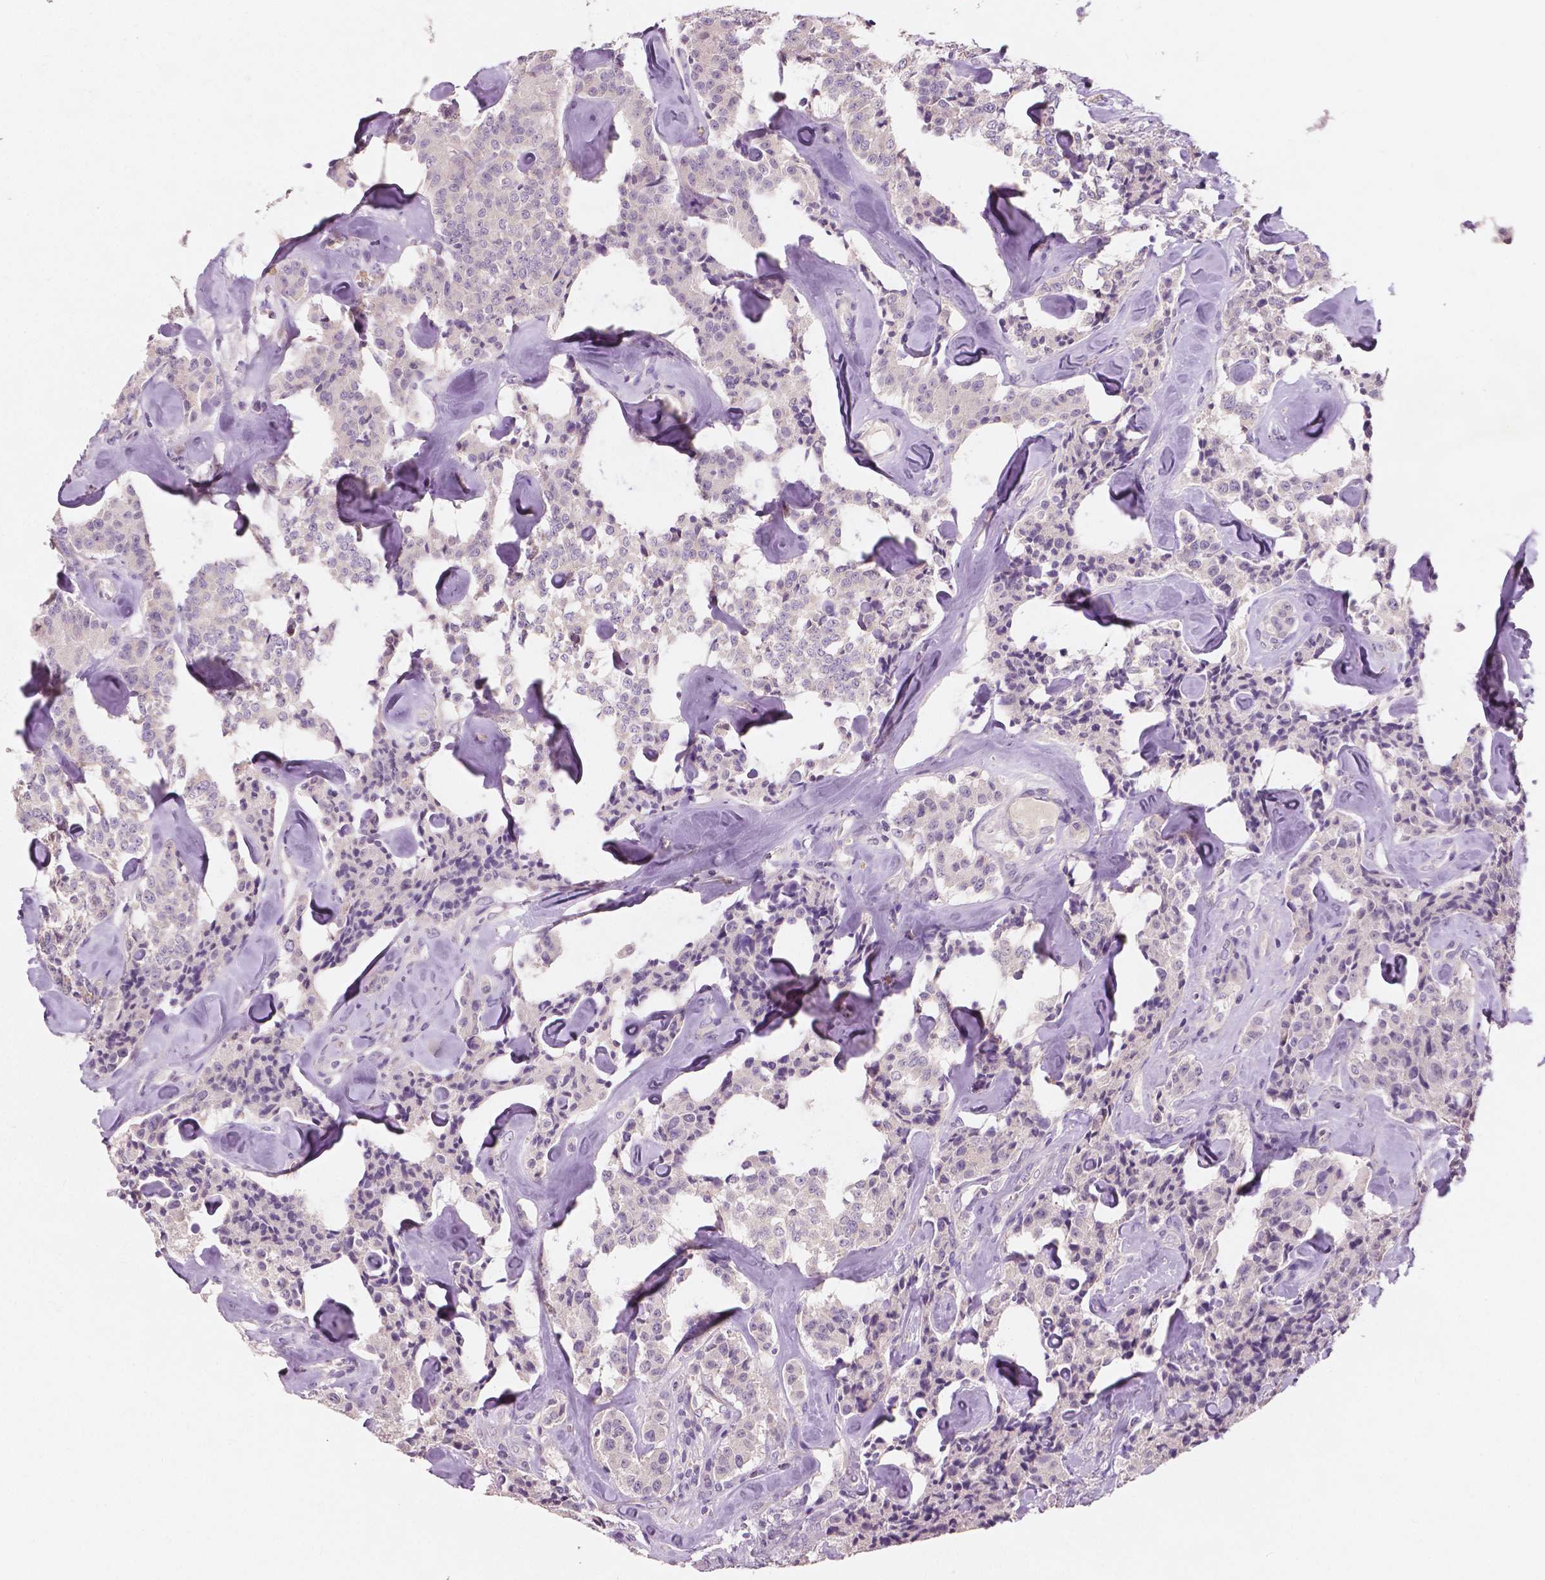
{"staining": {"intensity": "negative", "quantity": "none", "location": "none"}, "tissue": "carcinoid", "cell_type": "Tumor cells", "image_type": "cancer", "snomed": [{"axis": "morphology", "description": "Carcinoid, malignant, NOS"}, {"axis": "topography", "description": "Pancreas"}], "caption": "This photomicrograph is of carcinoid (malignant) stained with immunohistochemistry (IHC) to label a protein in brown with the nuclei are counter-stained blue. There is no positivity in tumor cells.", "gene": "LSM14B", "patient": {"sex": "male", "age": 41}}